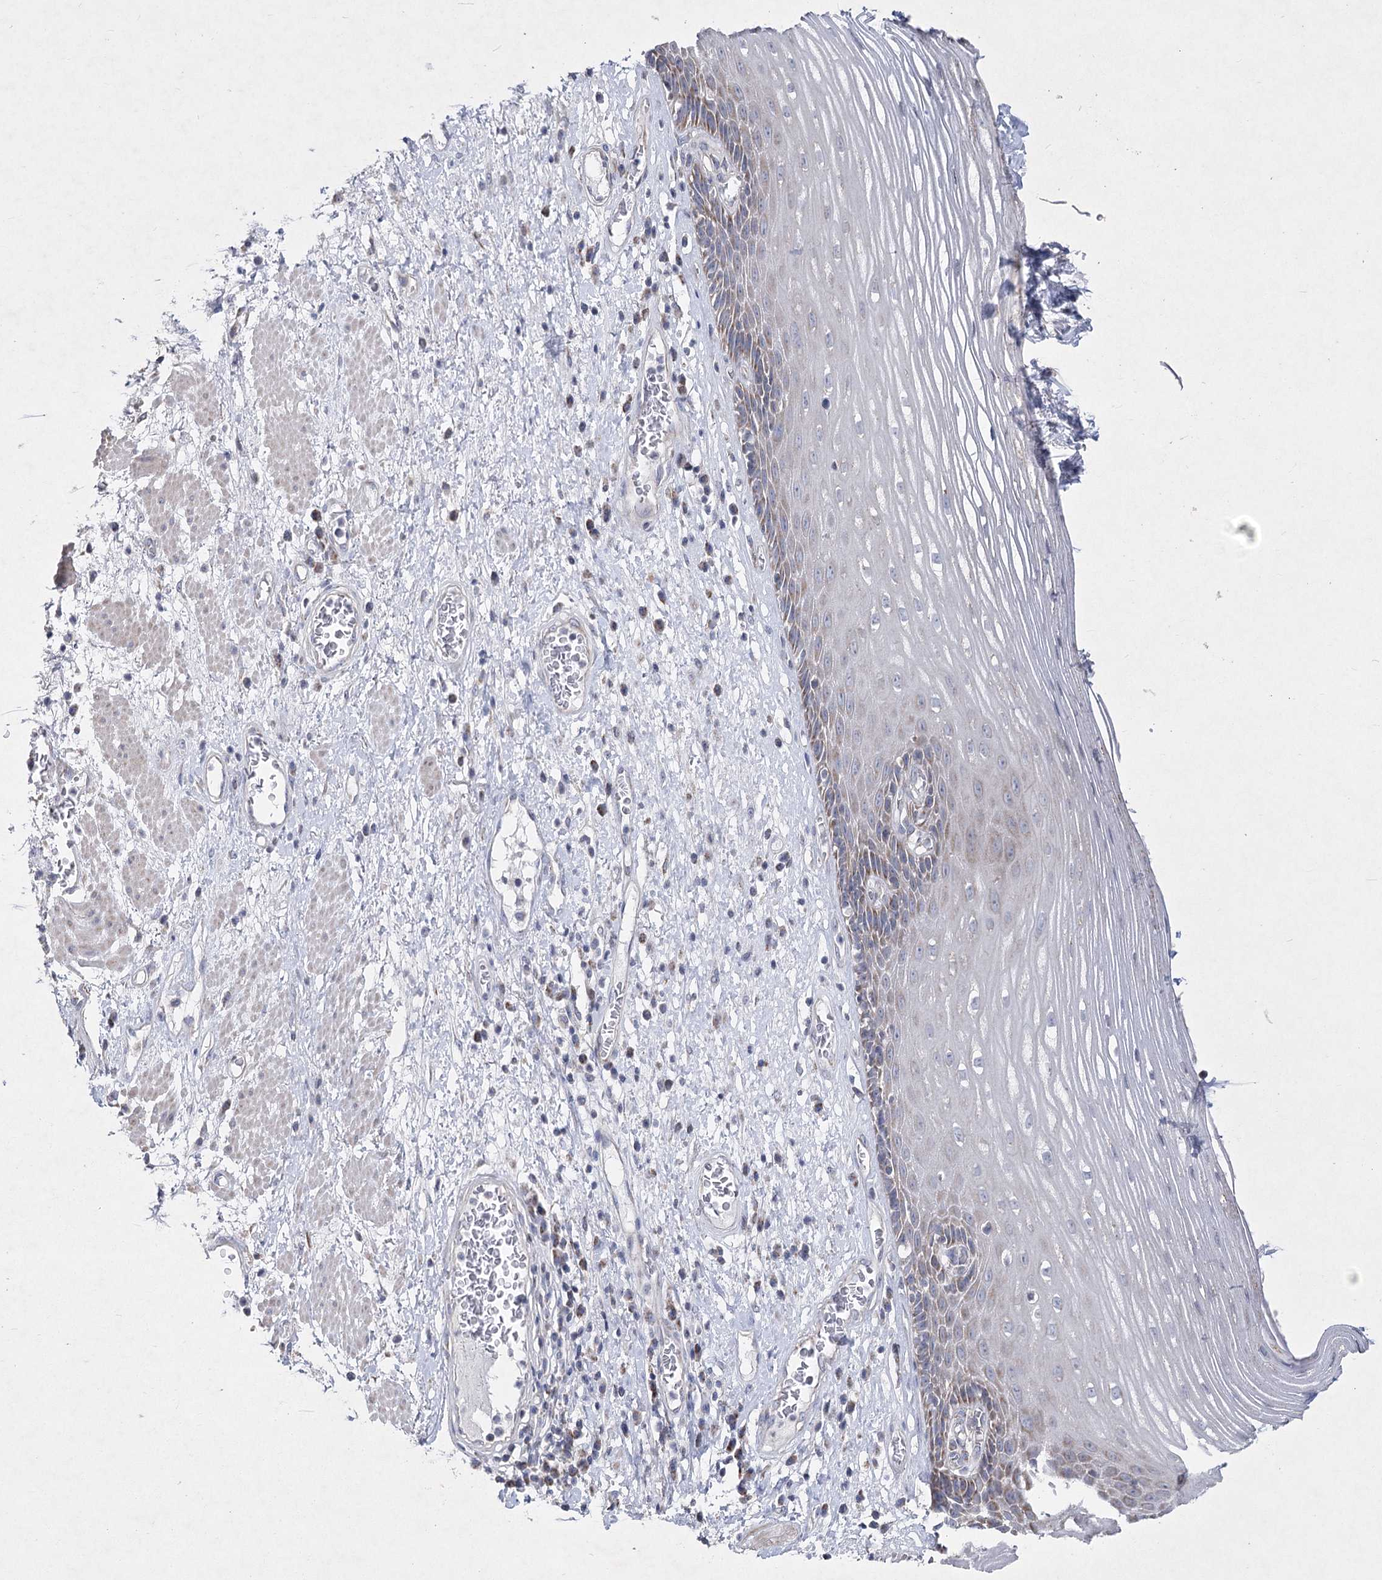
{"staining": {"intensity": "moderate", "quantity": "25%-75%", "location": "cytoplasmic/membranous"}, "tissue": "esophagus", "cell_type": "Squamous epithelial cells", "image_type": "normal", "snomed": [{"axis": "morphology", "description": "Normal tissue, NOS"}, {"axis": "morphology", "description": "Adenocarcinoma, NOS"}, {"axis": "topography", "description": "Esophagus"}], "caption": "DAB immunohistochemical staining of normal human esophagus displays moderate cytoplasmic/membranous protein positivity in approximately 25%-75% of squamous epithelial cells. (DAB = brown stain, brightfield microscopy at high magnification).", "gene": "PDHB", "patient": {"sex": "male", "age": 62}}